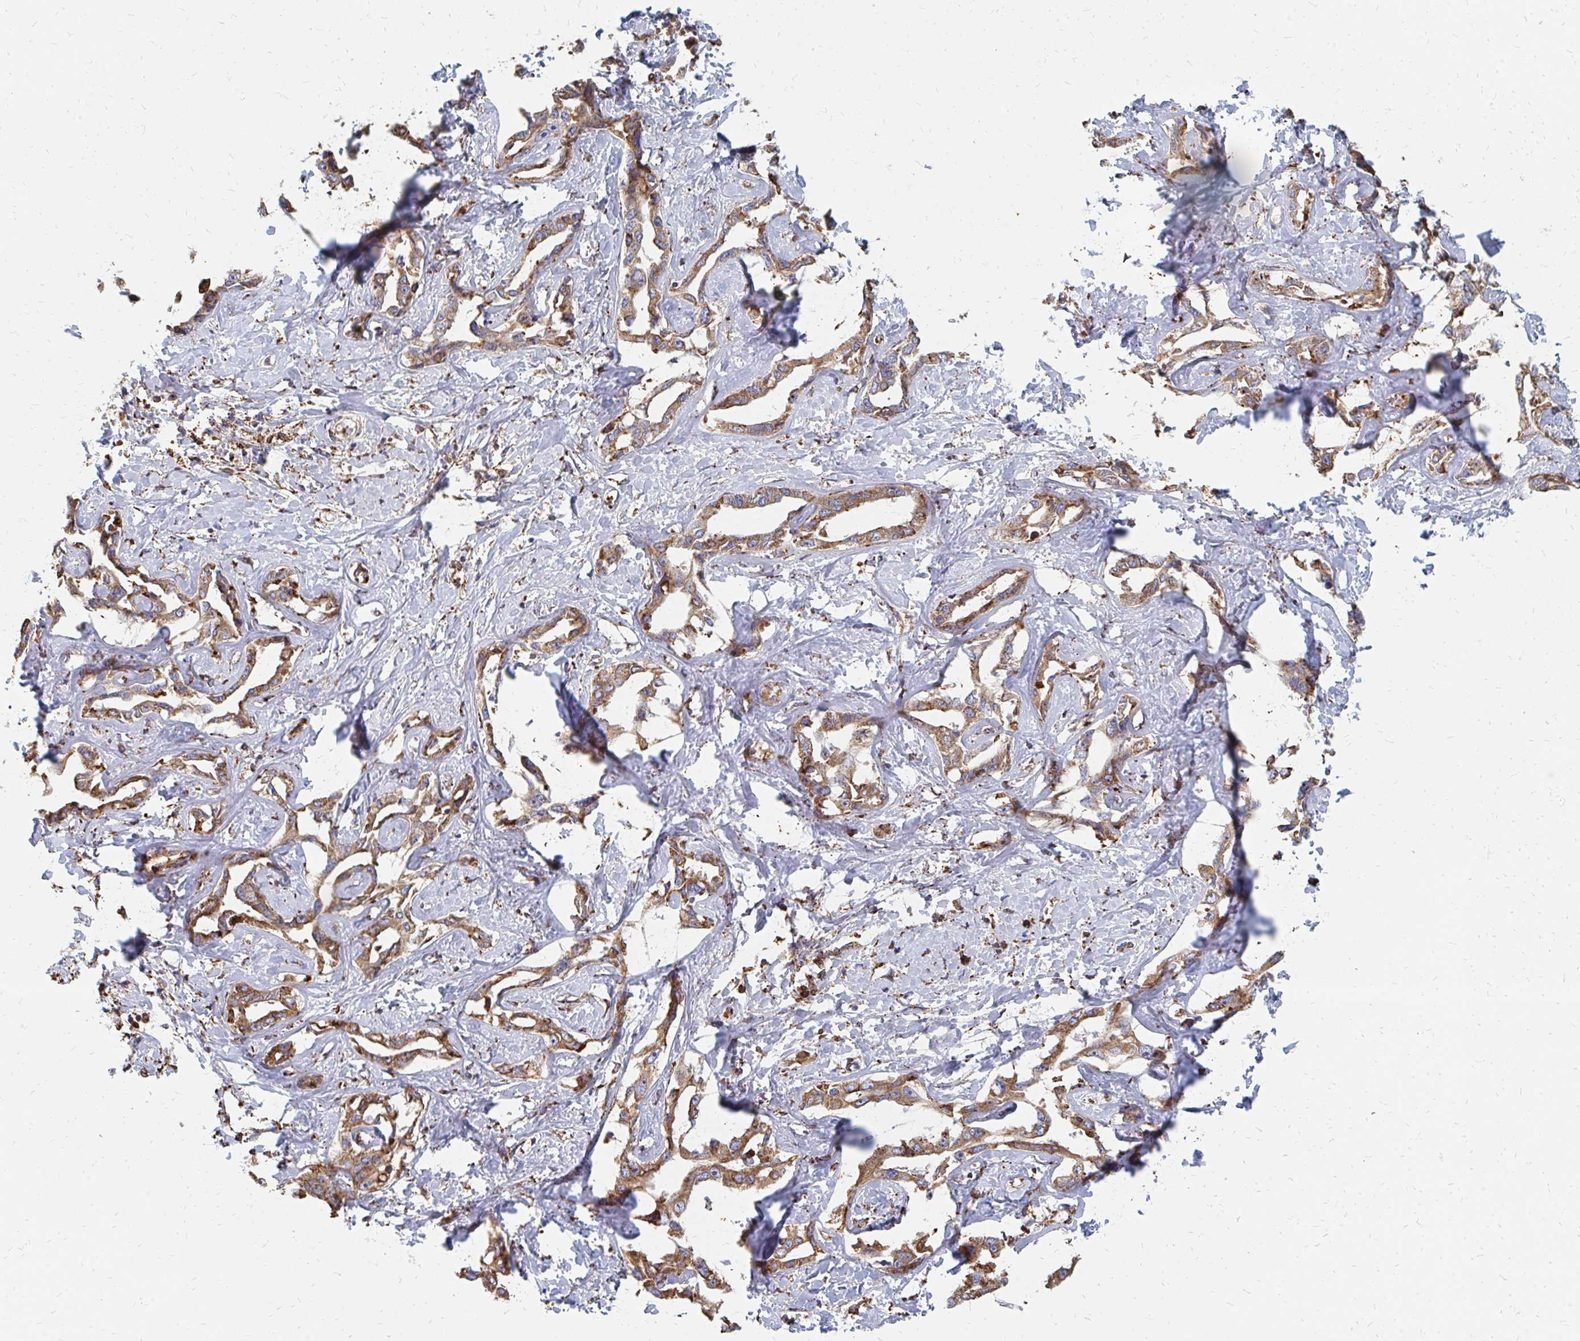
{"staining": {"intensity": "moderate", "quantity": ">75%", "location": "cytoplasmic/membranous"}, "tissue": "liver cancer", "cell_type": "Tumor cells", "image_type": "cancer", "snomed": [{"axis": "morphology", "description": "Cholangiocarcinoma"}, {"axis": "topography", "description": "Liver"}], "caption": "A micrograph of cholangiocarcinoma (liver) stained for a protein shows moderate cytoplasmic/membranous brown staining in tumor cells.", "gene": "PPP1R13L", "patient": {"sex": "male", "age": 59}}